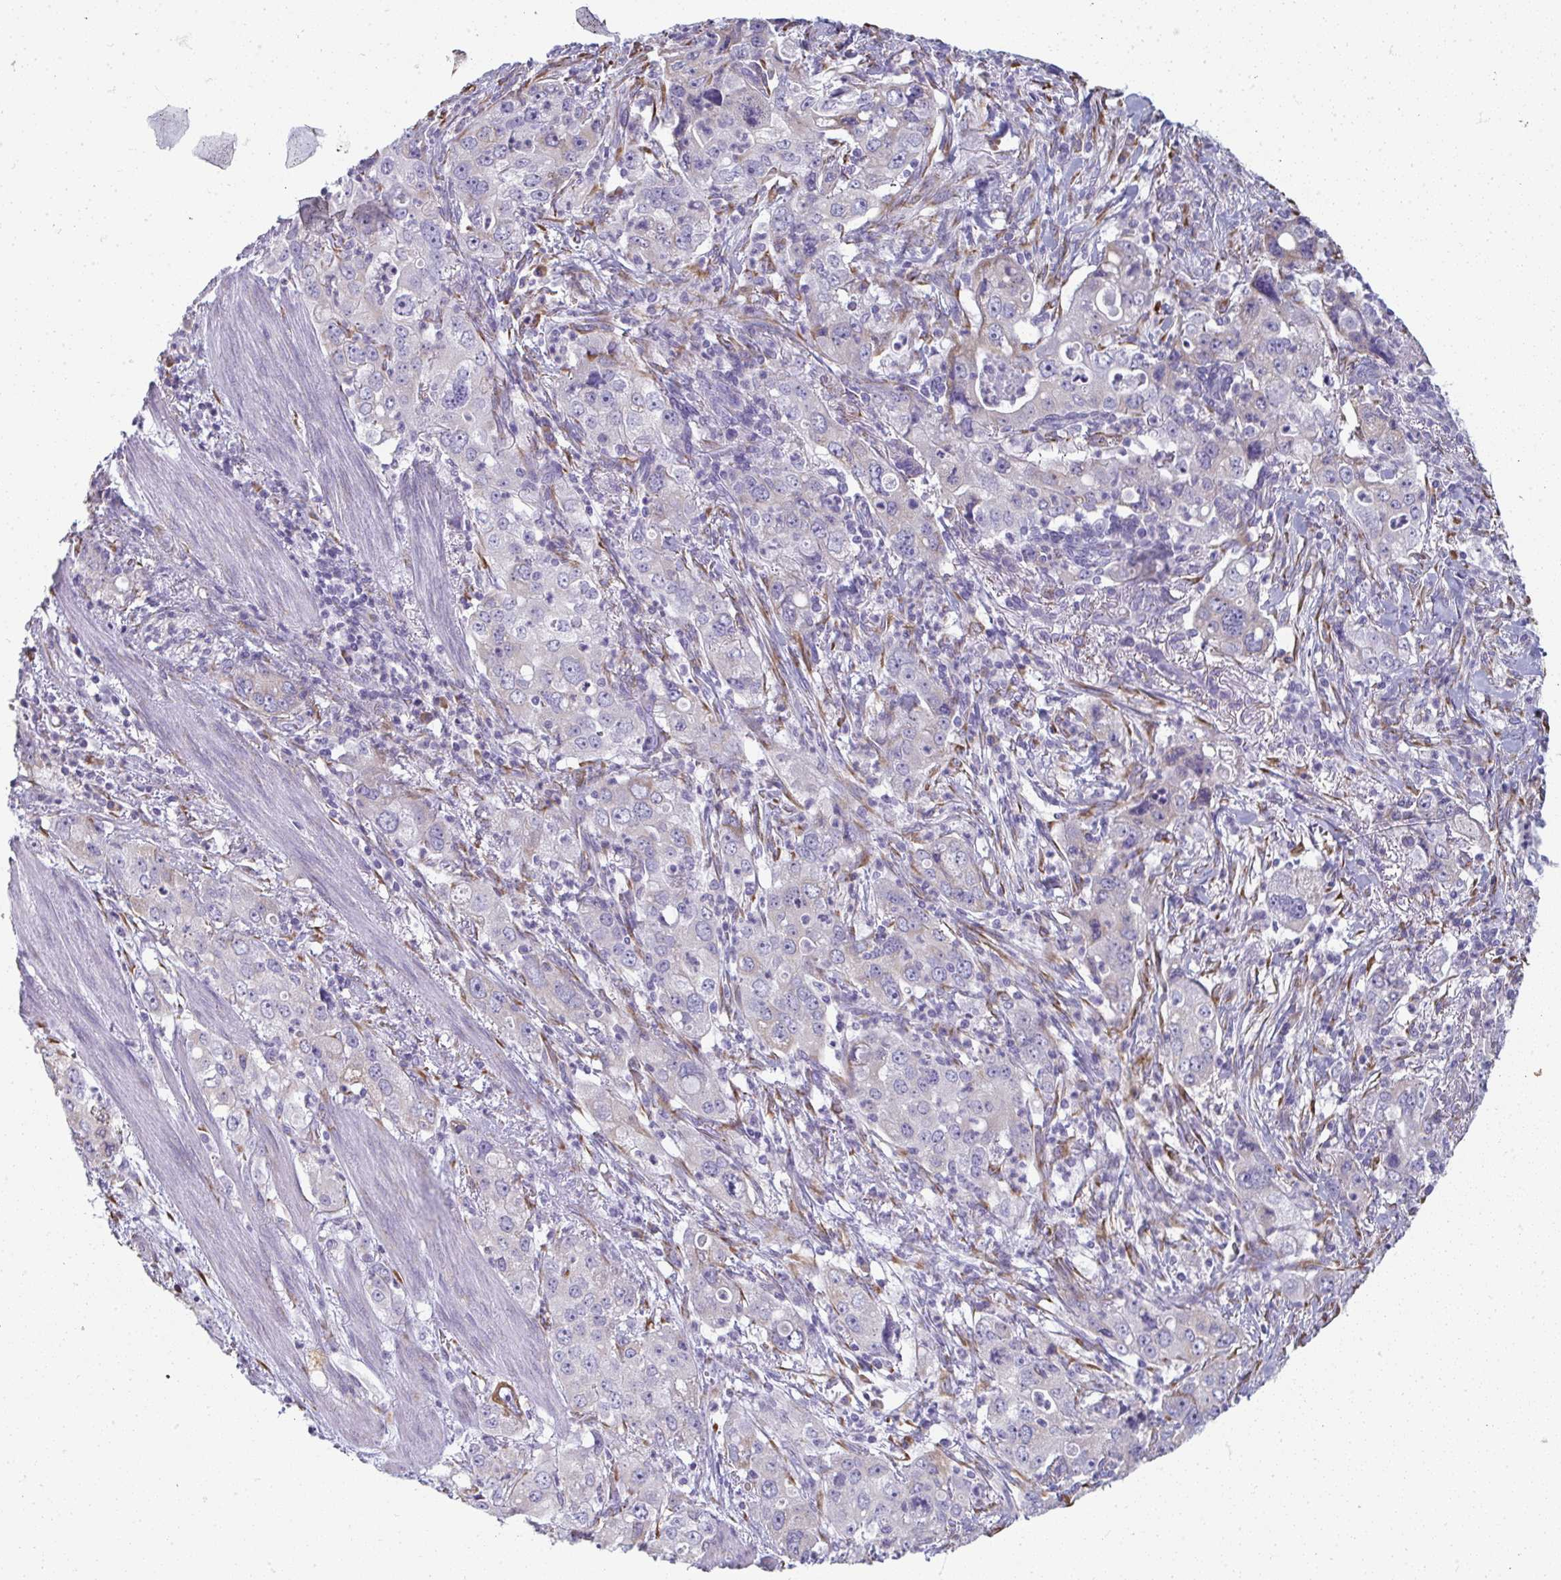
{"staining": {"intensity": "negative", "quantity": "none", "location": "none"}, "tissue": "stomach cancer", "cell_type": "Tumor cells", "image_type": "cancer", "snomed": [{"axis": "morphology", "description": "Adenocarcinoma, NOS"}, {"axis": "topography", "description": "Stomach, upper"}], "caption": "High power microscopy micrograph of an immunohistochemistry (IHC) histopathology image of stomach adenocarcinoma, revealing no significant expression in tumor cells.", "gene": "SHROOM1", "patient": {"sex": "male", "age": 75}}